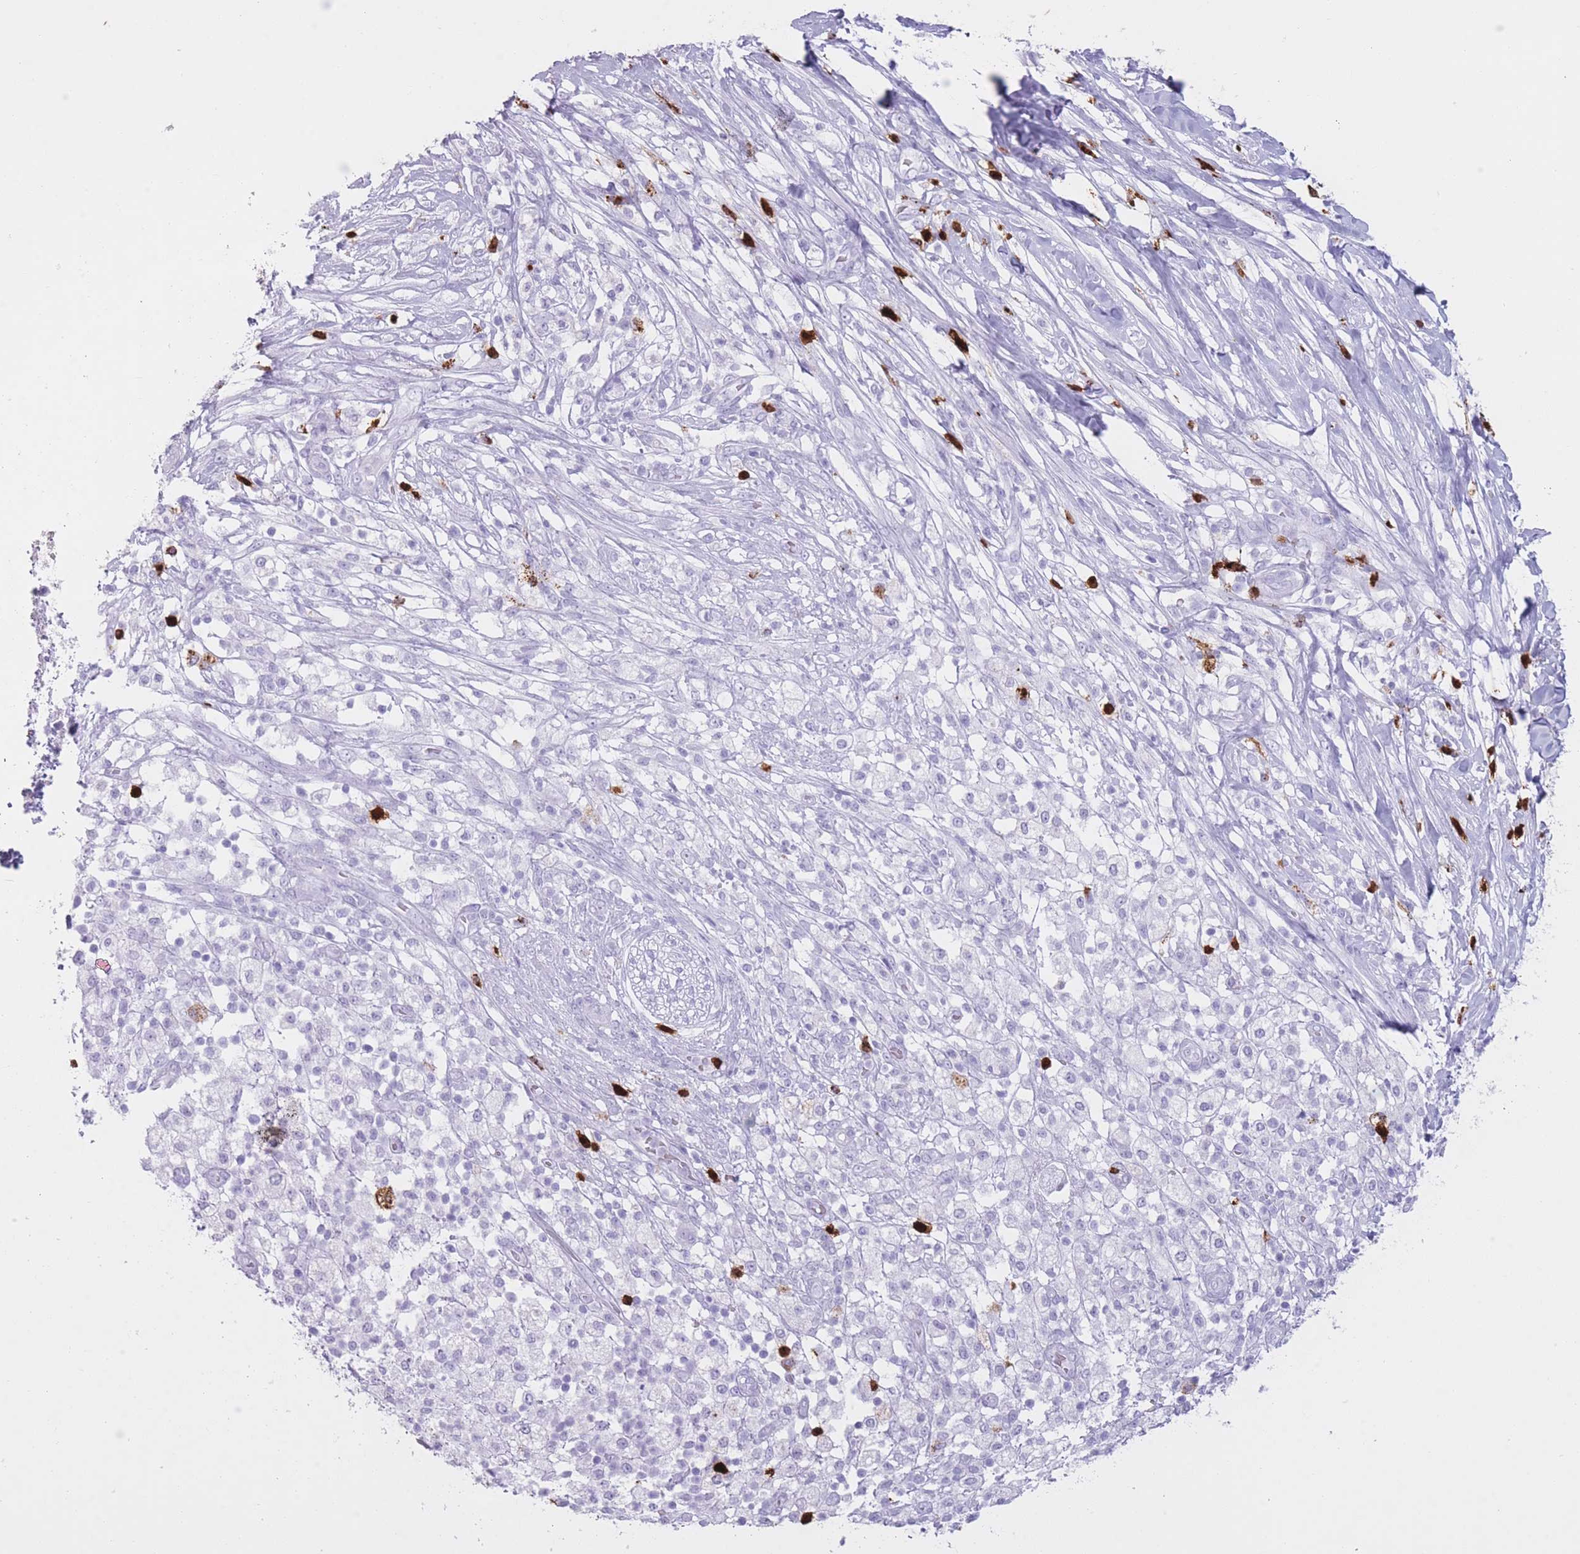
{"staining": {"intensity": "negative", "quantity": "none", "location": "none"}, "tissue": "pancreatic cancer", "cell_type": "Tumor cells", "image_type": "cancer", "snomed": [{"axis": "morphology", "description": "Adenocarcinoma, NOS"}, {"axis": "topography", "description": "Pancreas"}], "caption": "Pancreatic cancer (adenocarcinoma) was stained to show a protein in brown. There is no significant expression in tumor cells.", "gene": "OR4F21", "patient": {"sex": "female", "age": 72}}